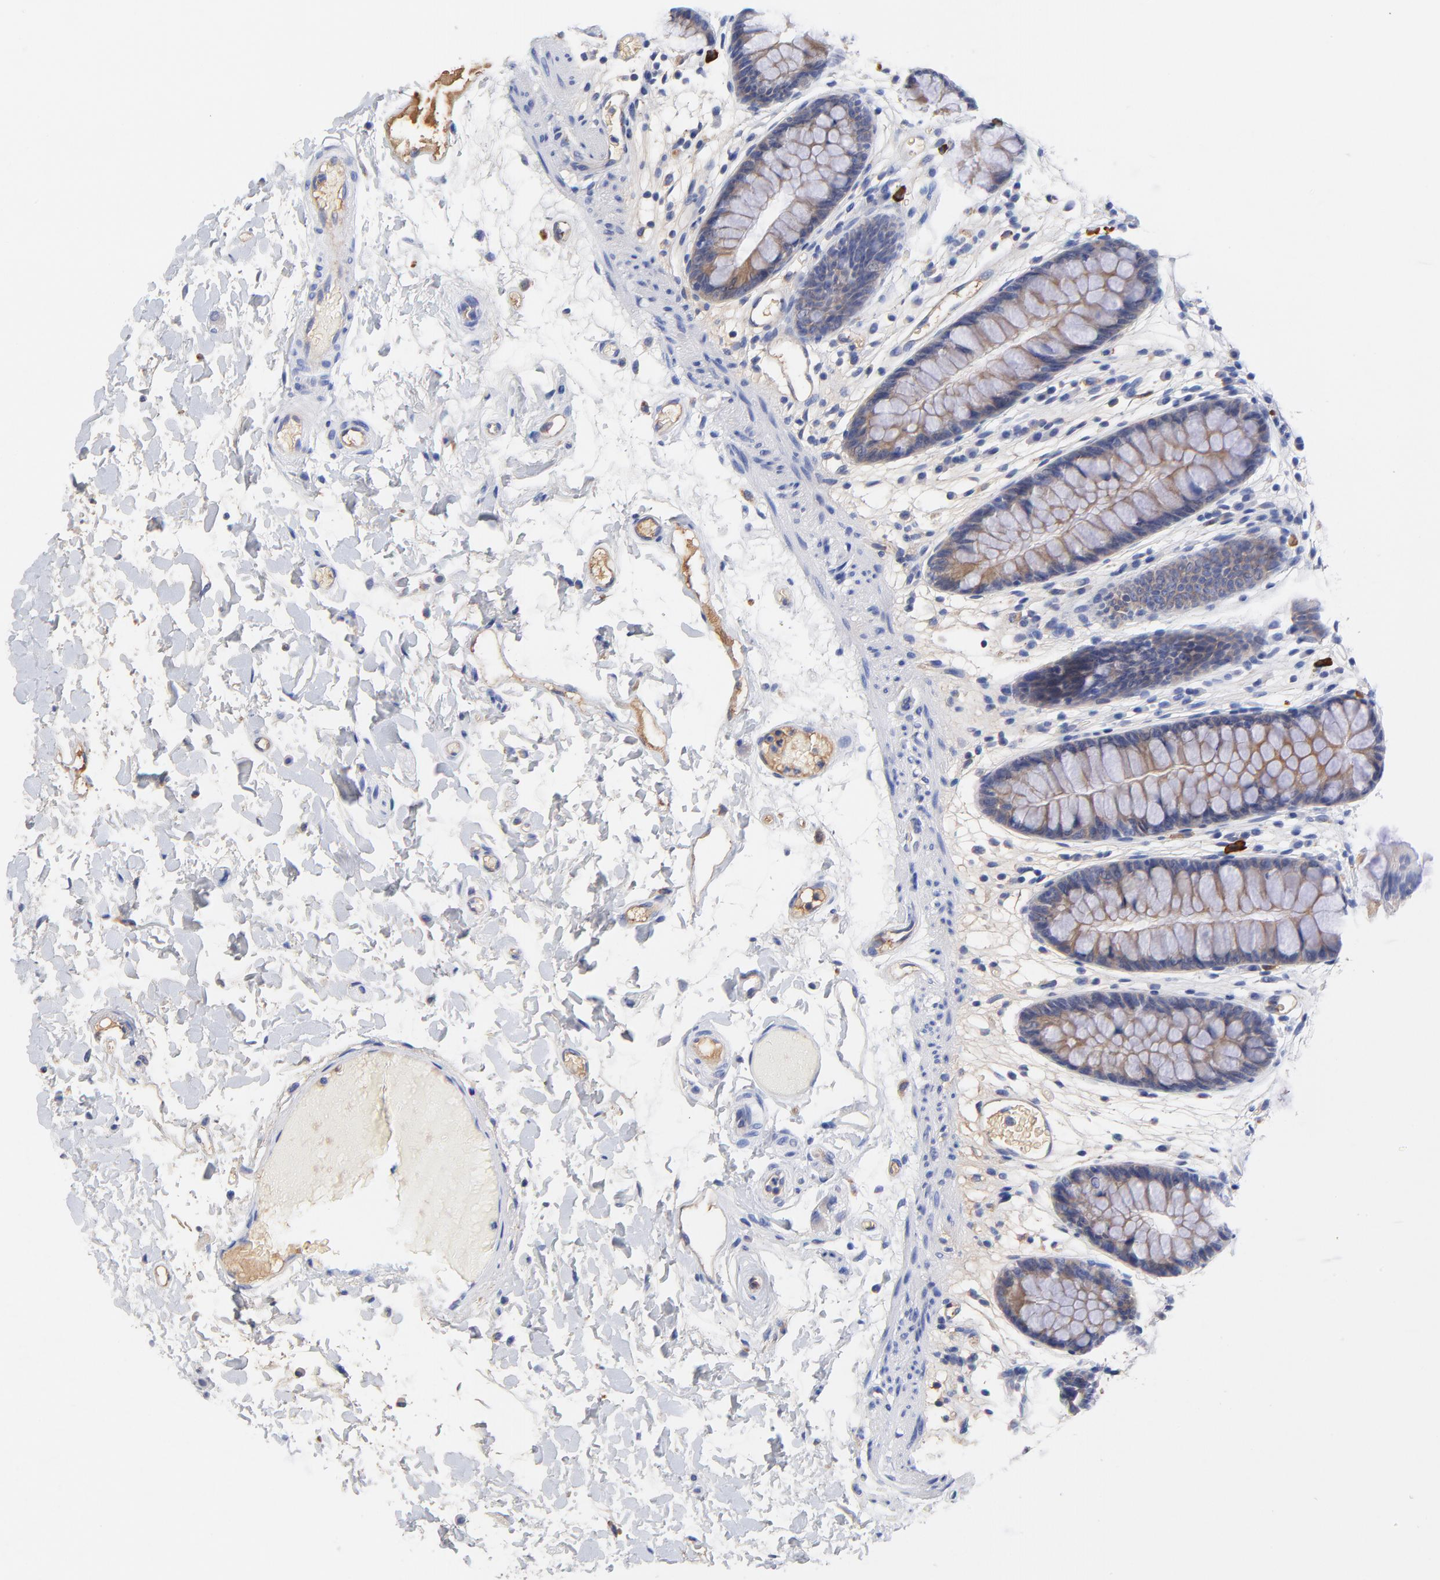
{"staining": {"intensity": "weak", "quantity": "25%-75%", "location": "cytoplasmic/membranous"}, "tissue": "colon", "cell_type": "Endothelial cells", "image_type": "normal", "snomed": [{"axis": "morphology", "description": "Normal tissue, NOS"}, {"axis": "topography", "description": "Smooth muscle"}, {"axis": "topography", "description": "Colon"}], "caption": "IHC micrograph of benign human colon stained for a protein (brown), which exhibits low levels of weak cytoplasmic/membranous staining in about 25%-75% of endothelial cells.", "gene": "IGLV3", "patient": {"sex": "male", "age": 67}}